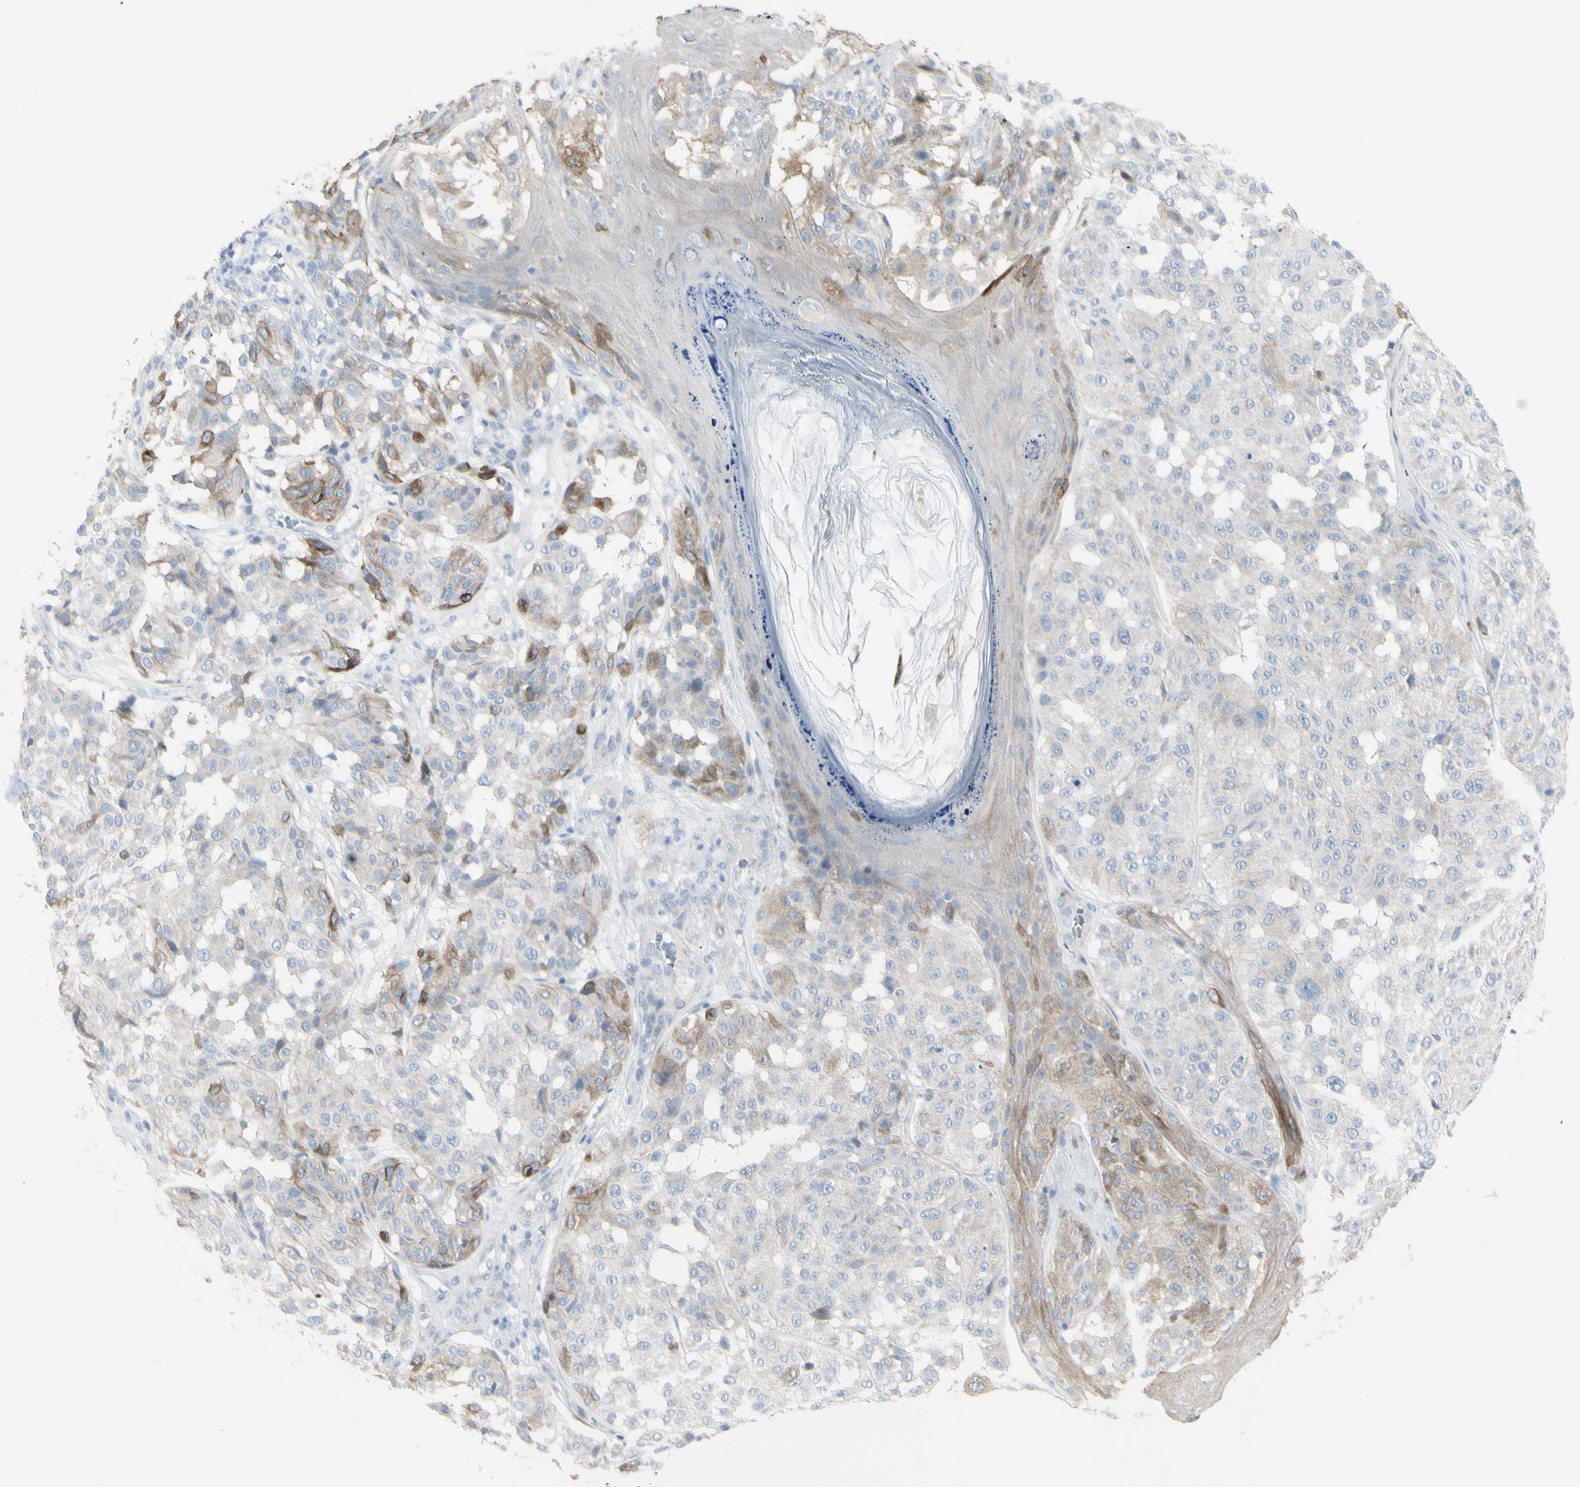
{"staining": {"intensity": "weak", "quantity": "25%-75%", "location": "cytoplasmic/membranous"}, "tissue": "melanoma", "cell_type": "Tumor cells", "image_type": "cancer", "snomed": [{"axis": "morphology", "description": "Malignant melanoma, NOS"}, {"axis": "topography", "description": "Skin"}], "caption": "Malignant melanoma stained with a protein marker reveals weak staining in tumor cells.", "gene": "ENSG00000198211", "patient": {"sex": "female", "age": 46}}